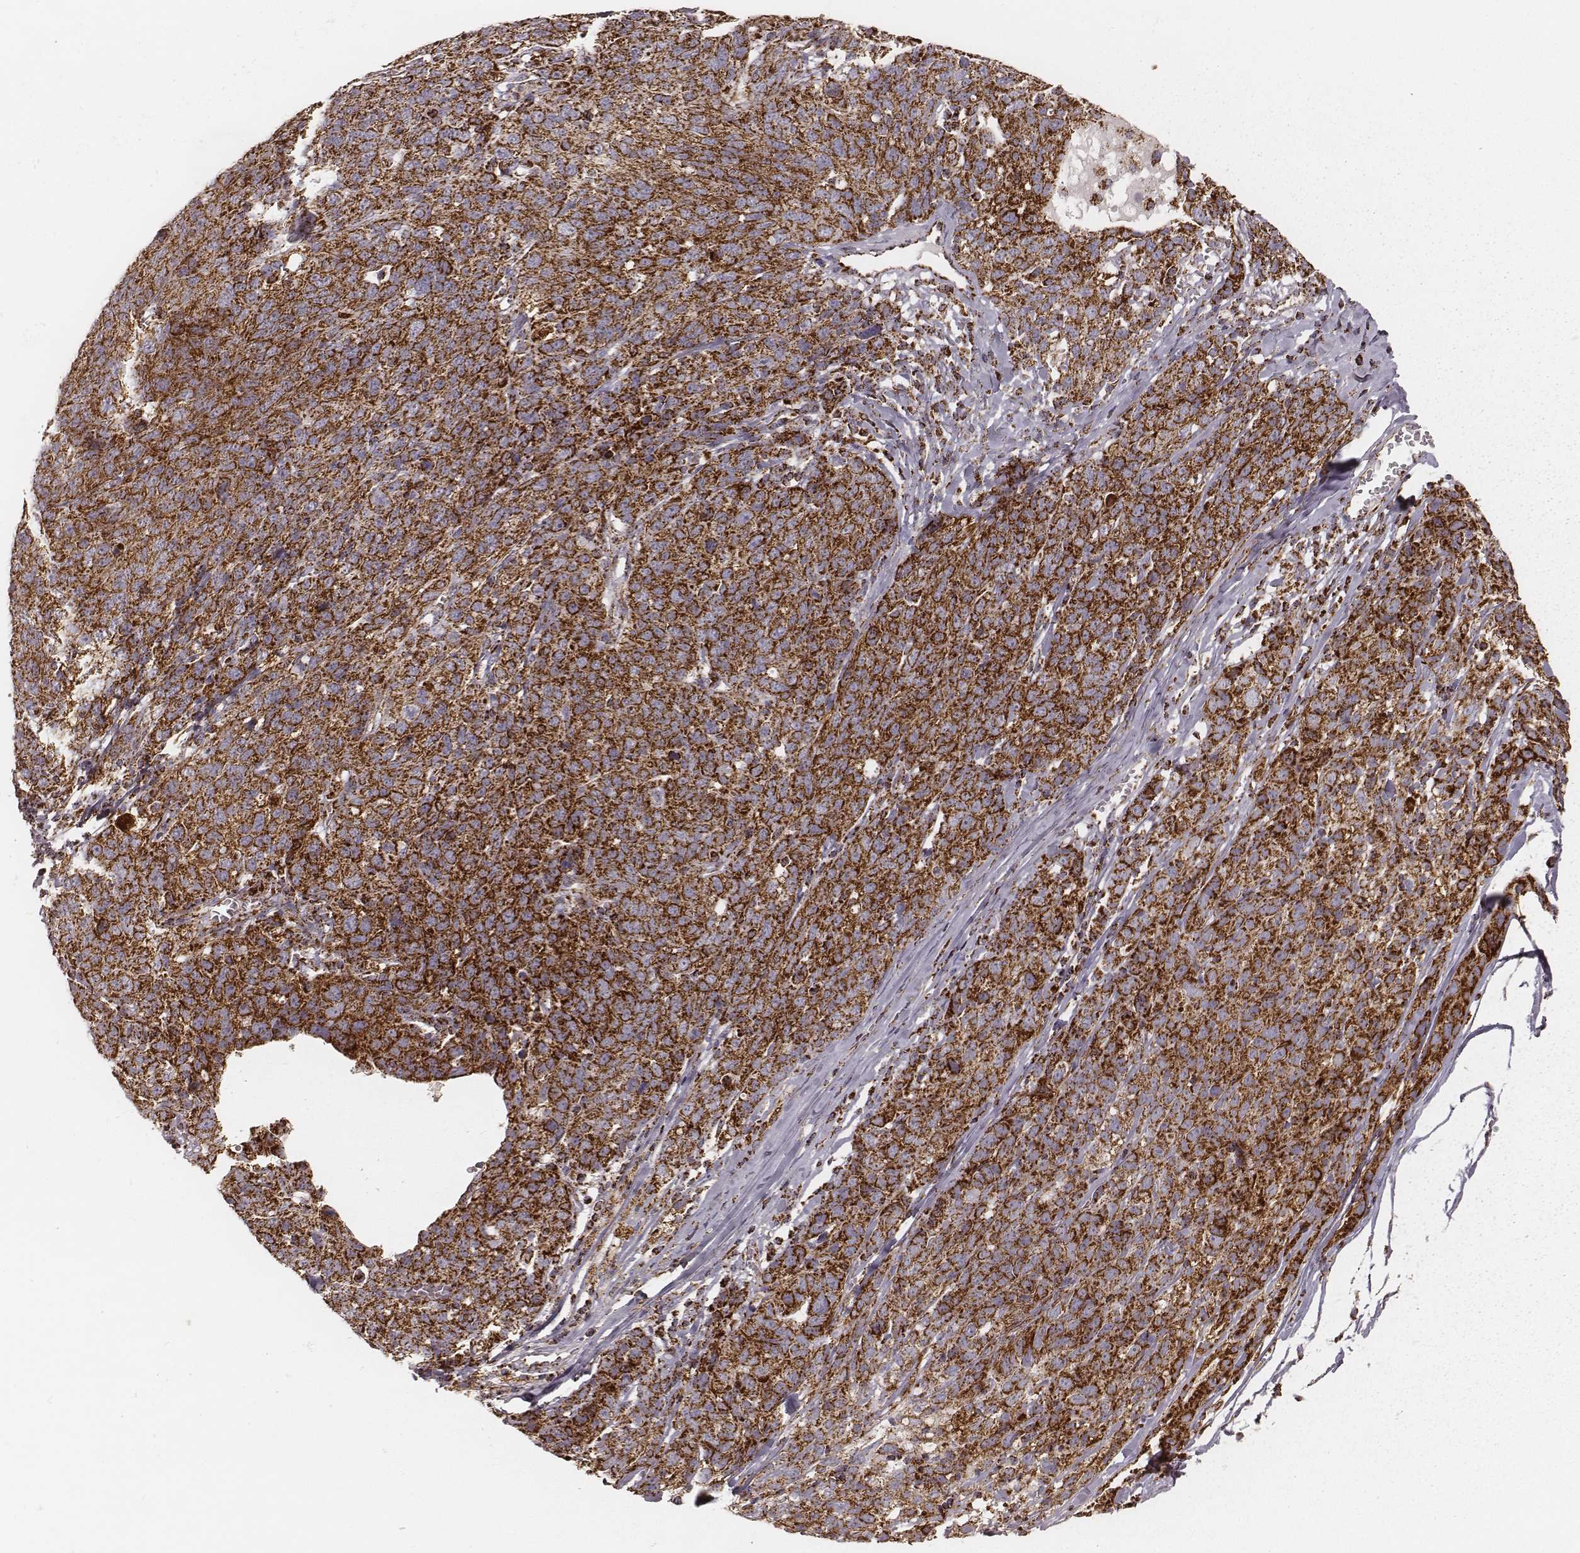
{"staining": {"intensity": "strong", "quantity": ">75%", "location": "cytoplasmic/membranous"}, "tissue": "ovarian cancer", "cell_type": "Tumor cells", "image_type": "cancer", "snomed": [{"axis": "morphology", "description": "Cystadenocarcinoma, serous, NOS"}, {"axis": "topography", "description": "Ovary"}], "caption": "The histopathology image shows immunohistochemical staining of ovarian serous cystadenocarcinoma. There is strong cytoplasmic/membranous staining is appreciated in about >75% of tumor cells. (DAB IHC, brown staining for protein, blue staining for nuclei).", "gene": "CS", "patient": {"sex": "female", "age": 71}}